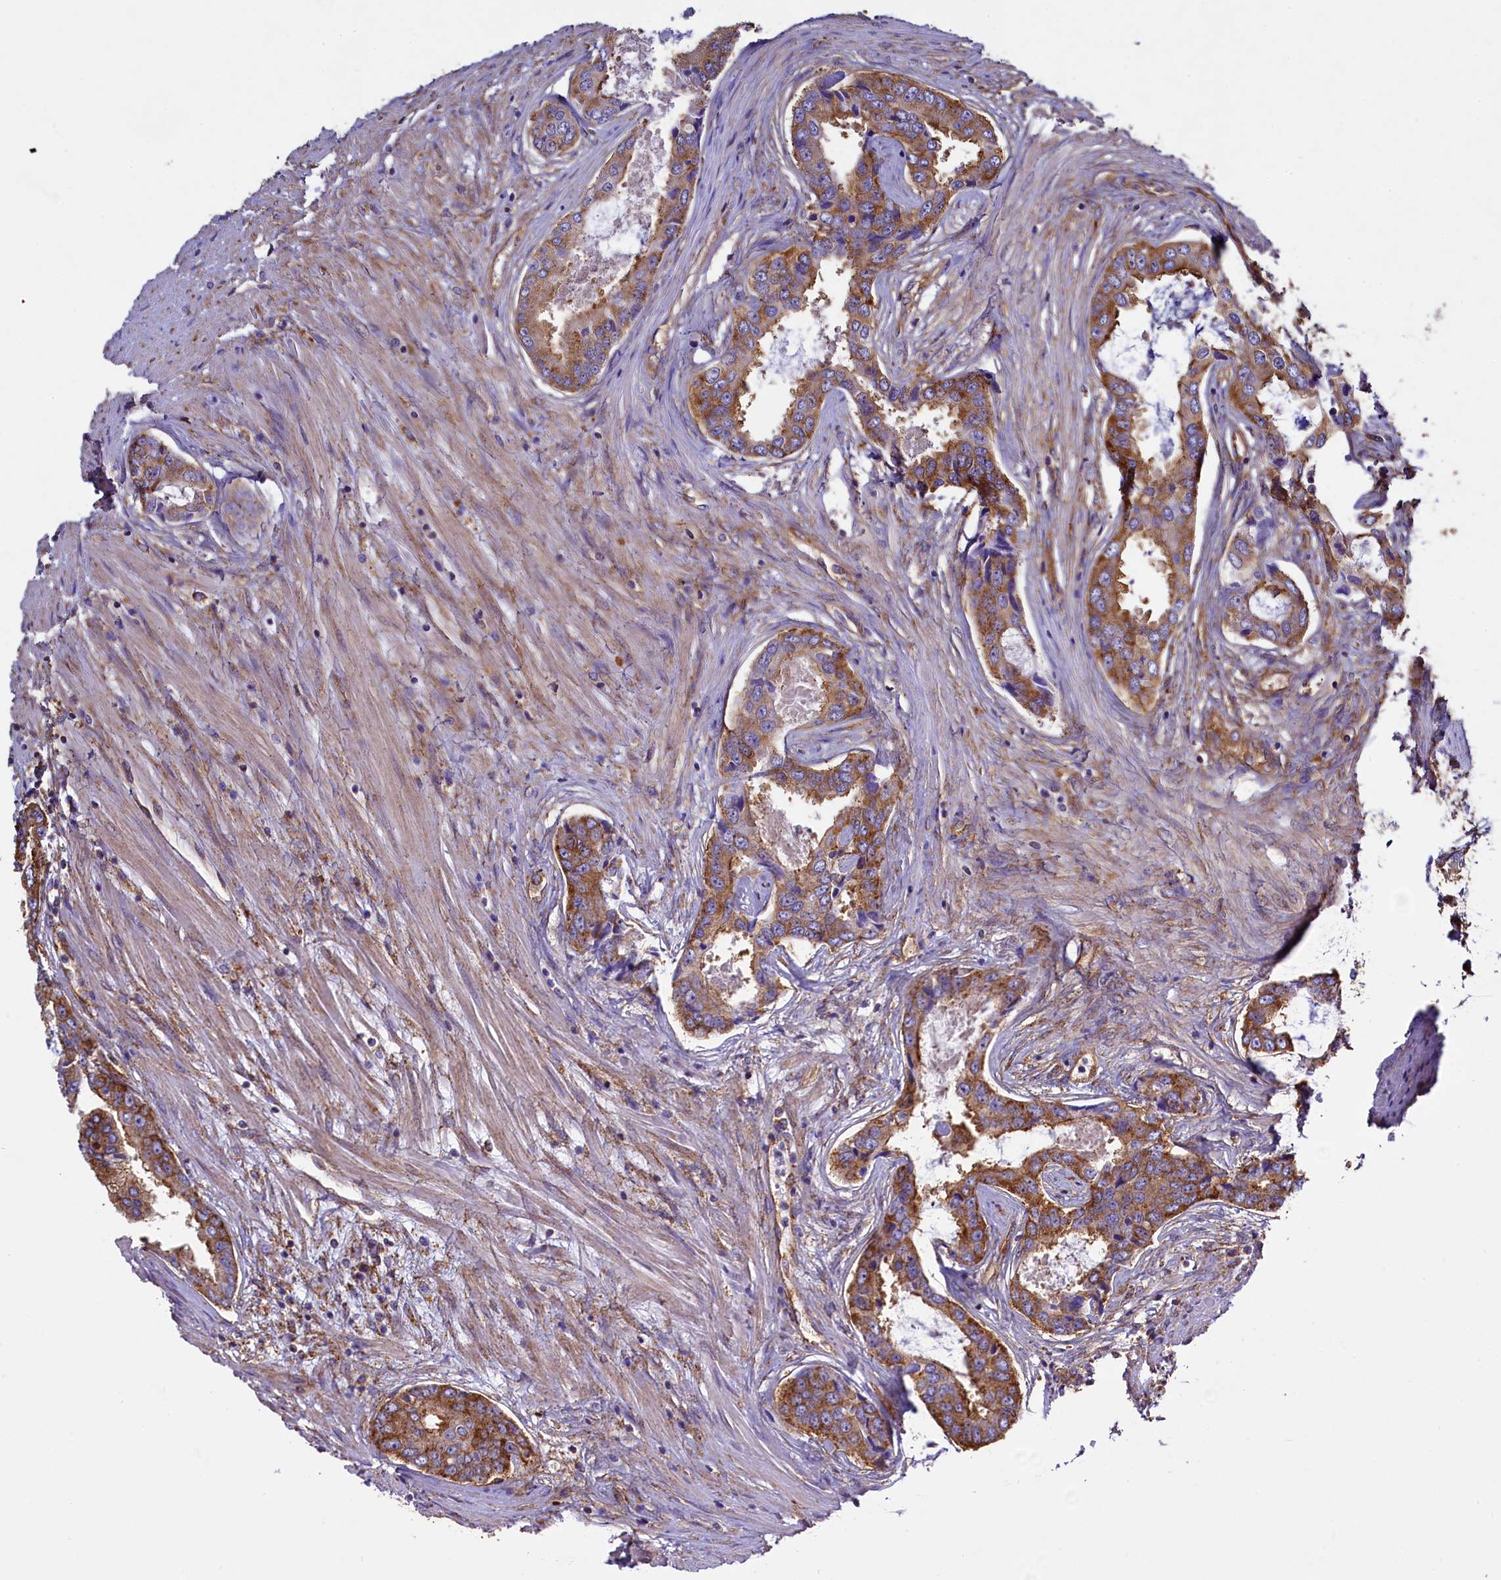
{"staining": {"intensity": "moderate", "quantity": ">75%", "location": "cytoplasmic/membranous"}, "tissue": "prostate cancer", "cell_type": "Tumor cells", "image_type": "cancer", "snomed": [{"axis": "morphology", "description": "Adenocarcinoma, Low grade"}, {"axis": "topography", "description": "Prostate"}], "caption": "Immunohistochemistry (IHC) histopathology image of neoplastic tissue: prostate adenocarcinoma (low-grade) stained using immunohistochemistry (IHC) displays medium levels of moderate protein expression localized specifically in the cytoplasmic/membranous of tumor cells, appearing as a cytoplasmic/membranous brown color.", "gene": "GPR21", "patient": {"sex": "male", "age": 68}}